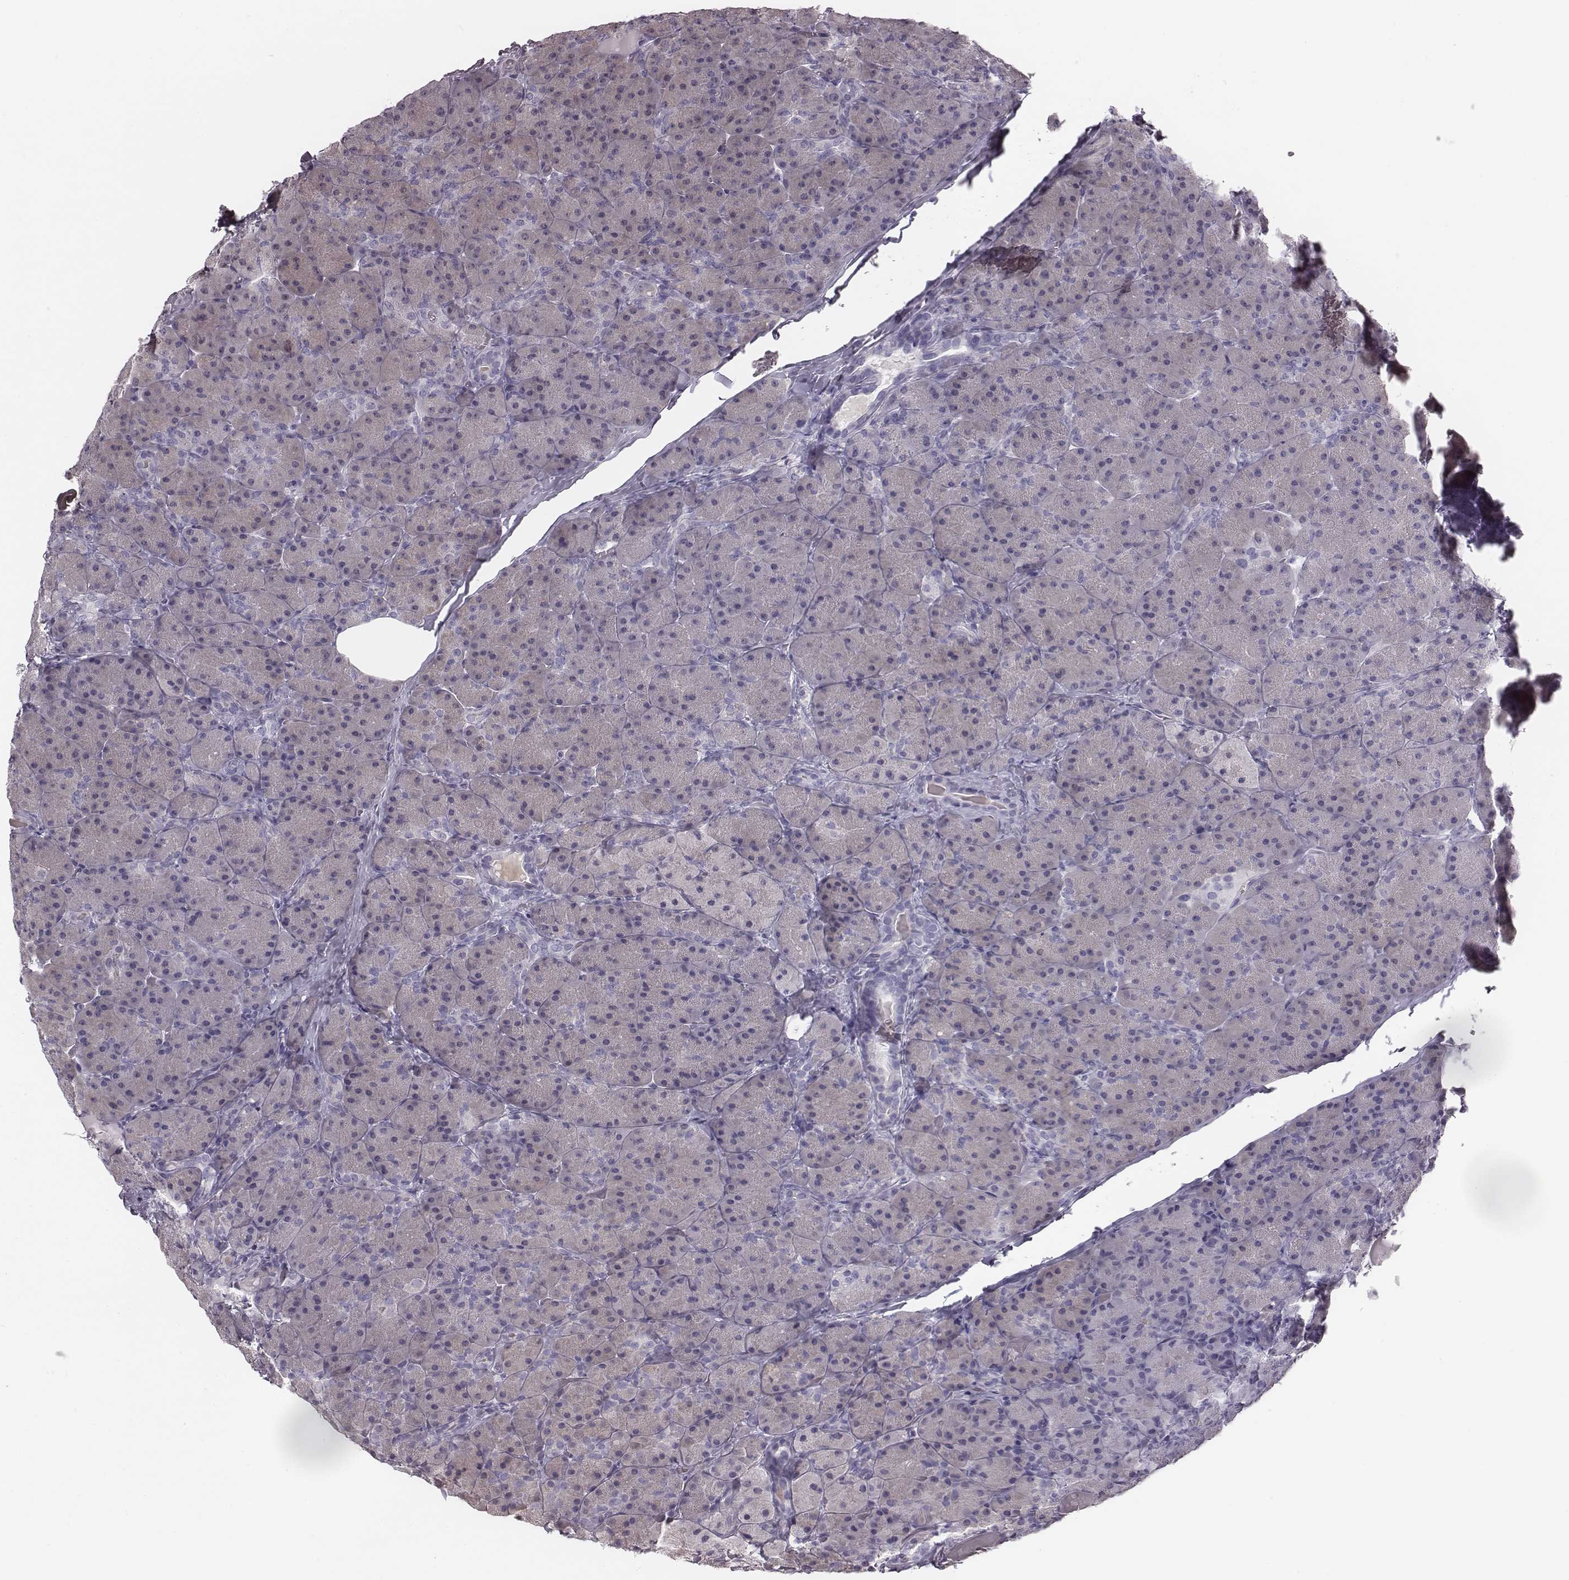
{"staining": {"intensity": "negative", "quantity": "none", "location": "none"}, "tissue": "pancreas", "cell_type": "Exocrine glandular cells", "image_type": "normal", "snomed": [{"axis": "morphology", "description": "Normal tissue, NOS"}, {"axis": "topography", "description": "Pancreas"}], "caption": "This photomicrograph is of benign pancreas stained with immunohistochemistry to label a protein in brown with the nuclei are counter-stained blue. There is no expression in exocrine glandular cells.", "gene": "CRISP1", "patient": {"sex": "male", "age": 57}}